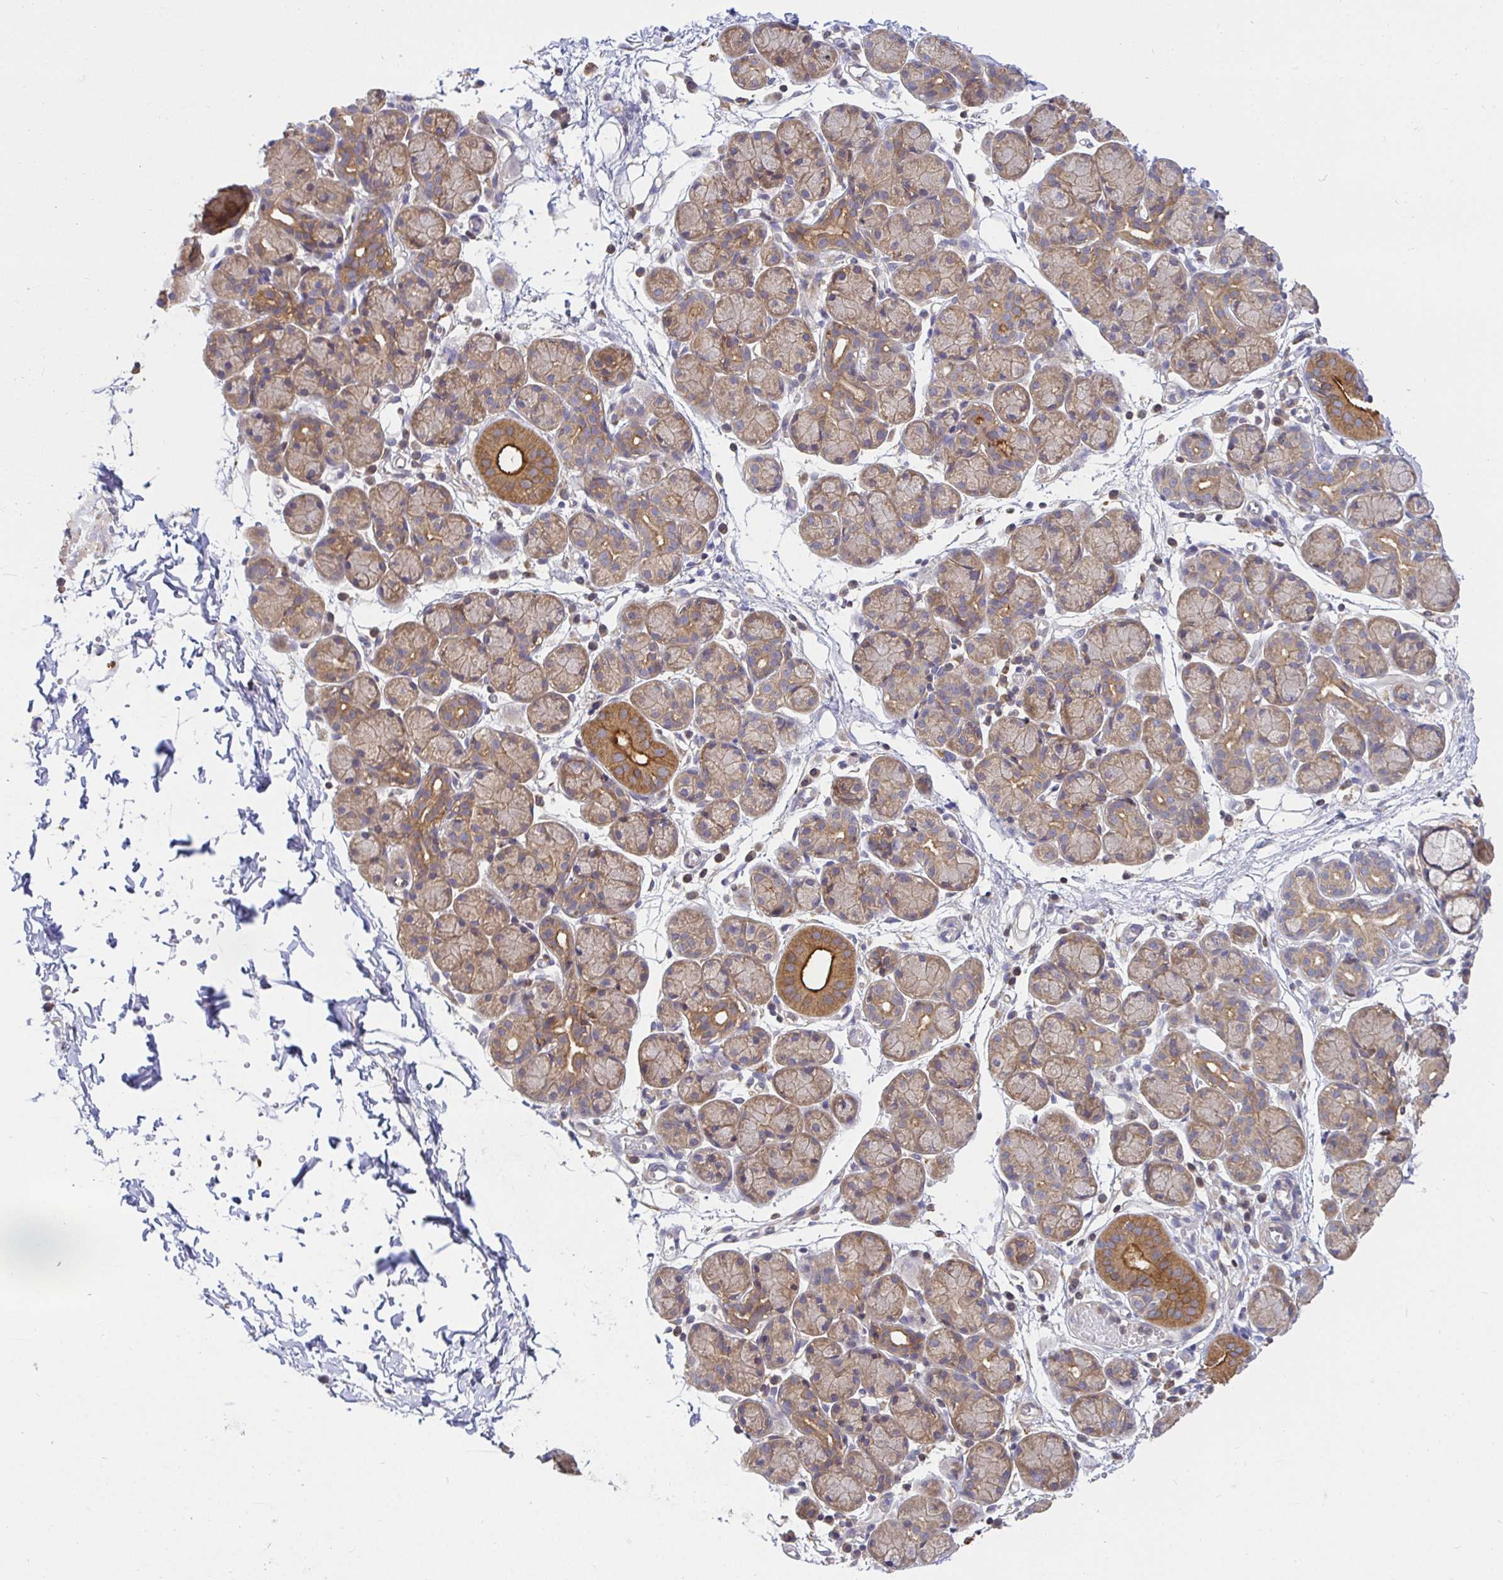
{"staining": {"intensity": "strong", "quantity": "<25%", "location": "cytoplasmic/membranous"}, "tissue": "salivary gland", "cell_type": "Glandular cells", "image_type": "normal", "snomed": [{"axis": "morphology", "description": "Normal tissue, NOS"}, {"axis": "morphology", "description": "Inflammation, NOS"}, {"axis": "topography", "description": "Lymph node"}, {"axis": "topography", "description": "Salivary gland"}], "caption": "The immunohistochemical stain shows strong cytoplasmic/membranous staining in glandular cells of normal salivary gland.", "gene": "ATP6V1F", "patient": {"sex": "male", "age": 3}}